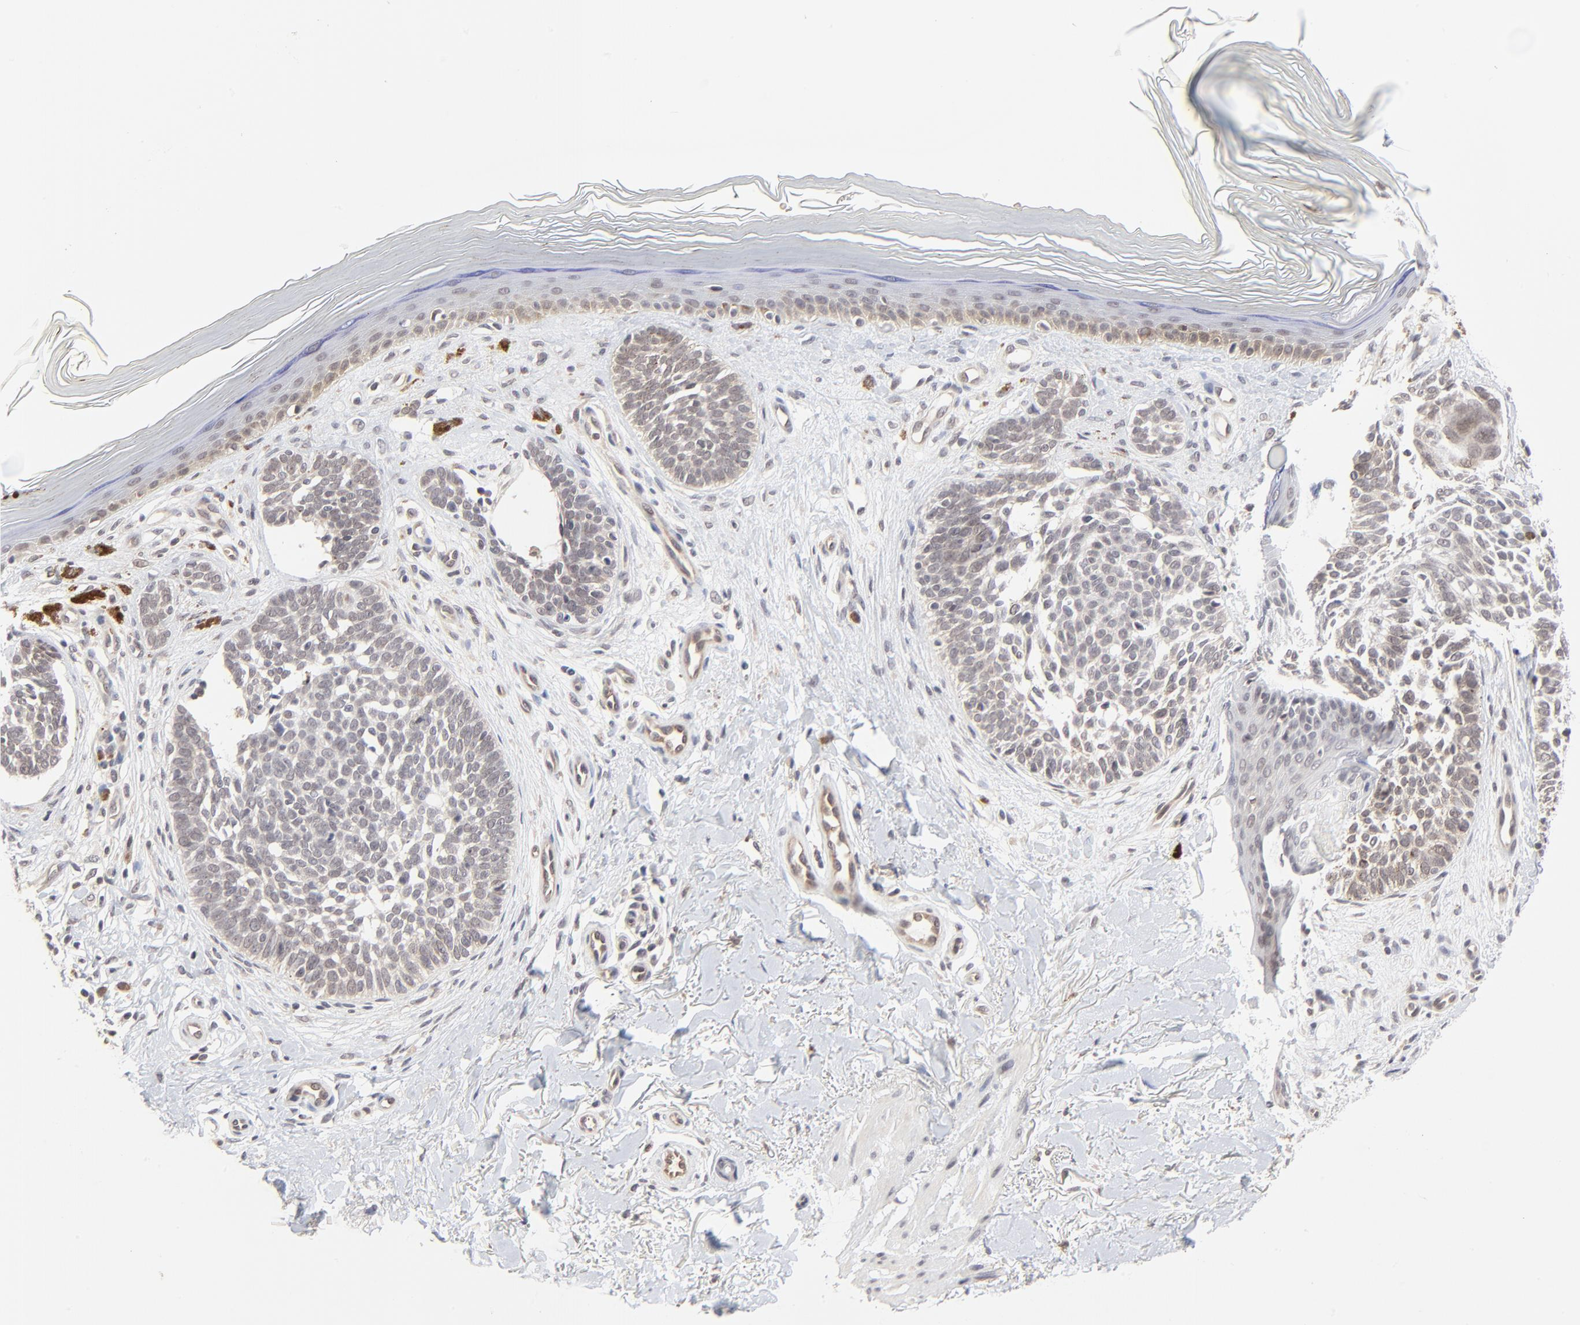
{"staining": {"intensity": "weak", "quantity": ">75%", "location": "cytoplasmic/membranous"}, "tissue": "skin cancer", "cell_type": "Tumor cells", "image_type": "cancer", "snomed": [{"axis": "morphology", "description": "Normal tissue, NOS"}, {"axis": "morphology", "description": "Basal cell carcinoma"}, {"axis": "topography", "description": "Skin"}], "caption": "Skin cancer (basal cell carcinoma) tissue demonstrates weak cytoplasmic/membranous expression in approximately >75% of tumor cells, visualized by immunohistochemistry.", "gene": "CASP10", "patient": {"sex": "female", "age": 58}}